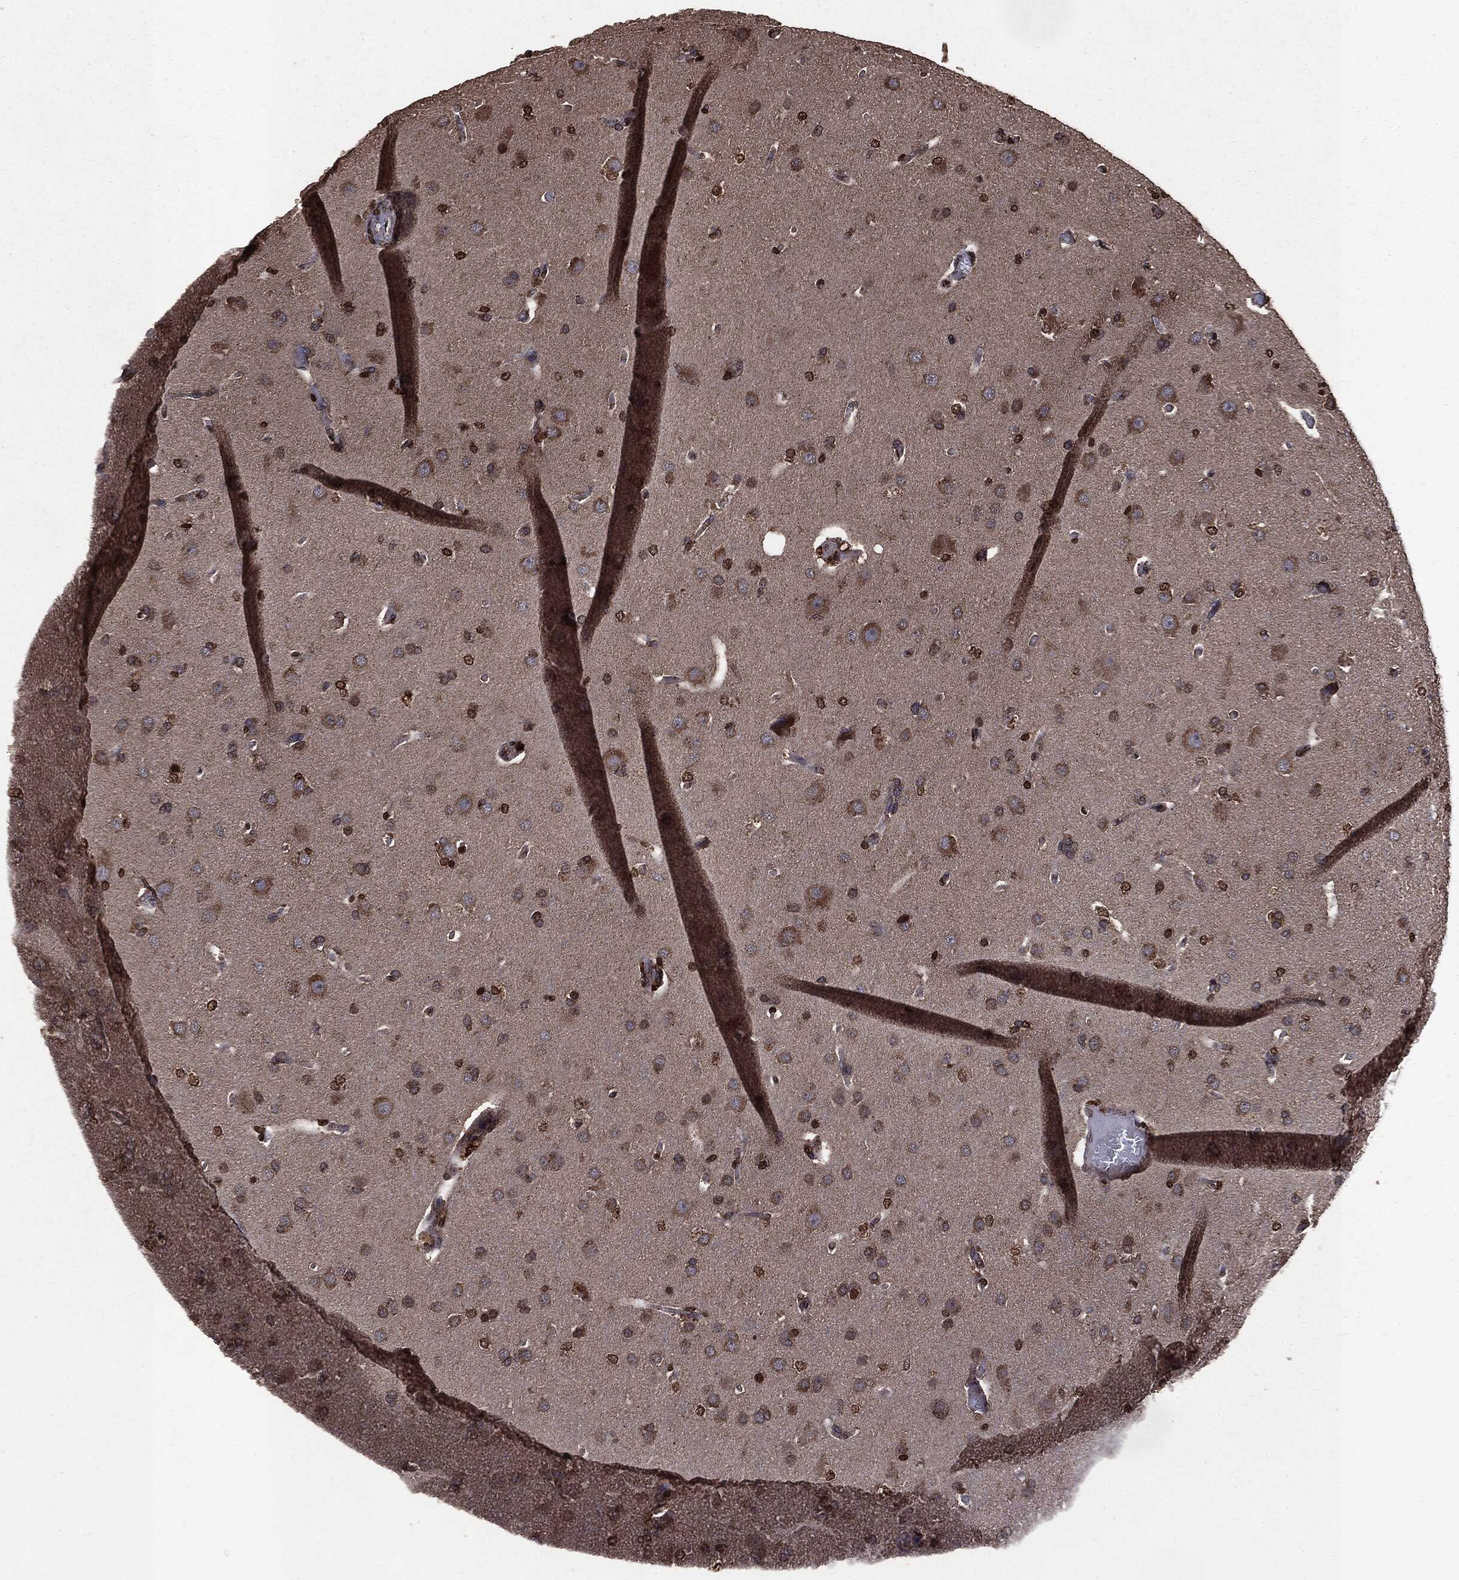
{"staining": {"intensity": "strong", "quantity": "25%-75%", "location": "cytoplasmic/membranous"}, "tissue": "glioma", "cell_type": "Tumor cells", "image_type": "cancer", "snomed": [{"axis": "morphology", "description": "Glioma, malignant, Low grade"}, {"axis": "topography", "description": "Brain"}], "caption": "About 25%-75% of tumor cells in glioma show strong cytoplasmic/membranous protein positivity as visualized by brown immunohistochemical staining.", "gene": "PPP6R2", "patient": {"sex": "male", "age": 41}}